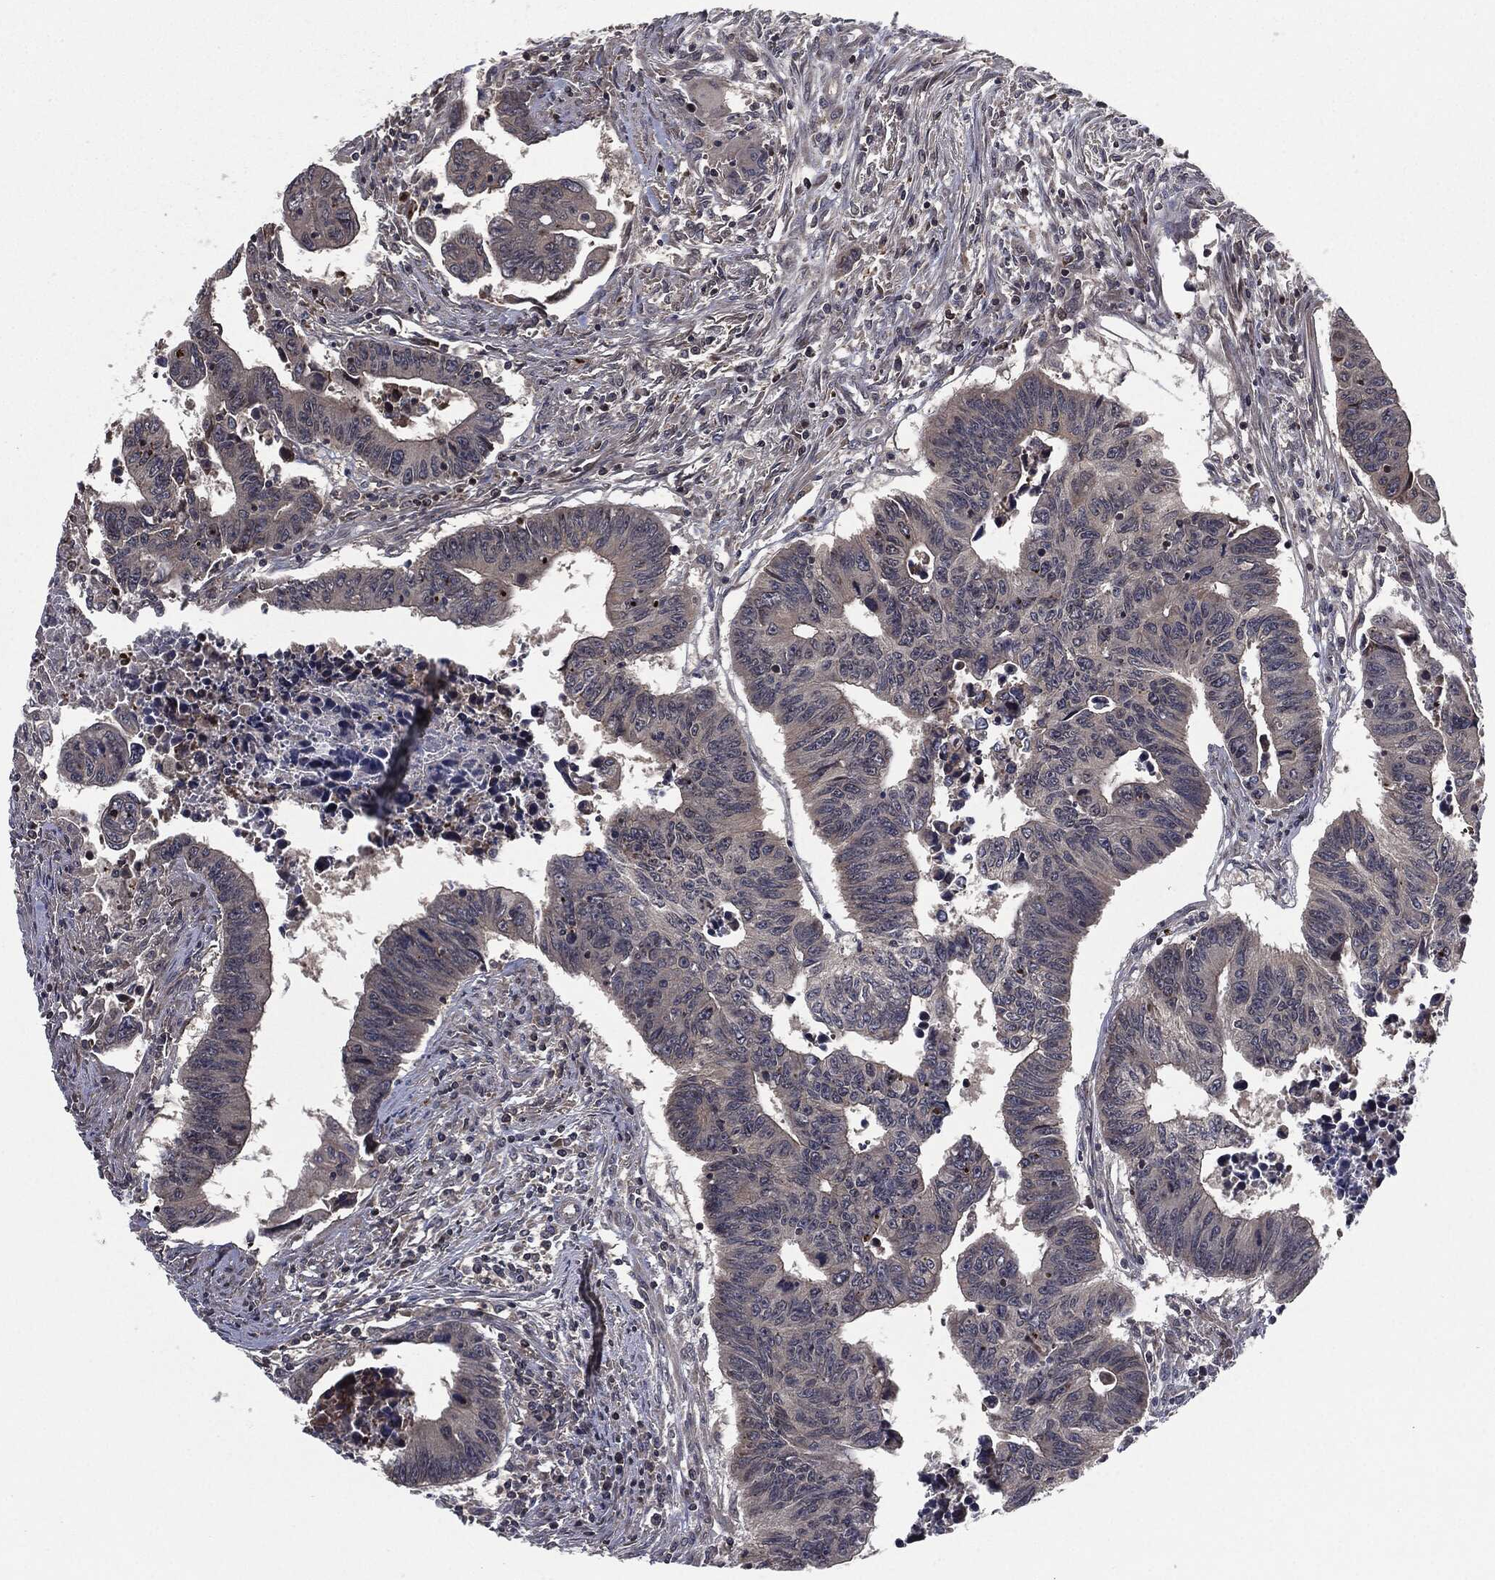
{"staining": {"intensity": "negative", "quantity": "none", "location": "none"}, "tissue": "colorectal cancer", "cell_type": "Tumor cells", "image_type": "cancer", "snomed": [{"axis": "morphology", "description": "Adenocarcinoma, NOS"}, {"axis": "topography", "description": "Rectum"}], "caption": "Tumor cells show no significant expression in adenocarcinoma (colorectal).", "gene": "UBR1", "patient": {"sex": "female", "age": 85}}